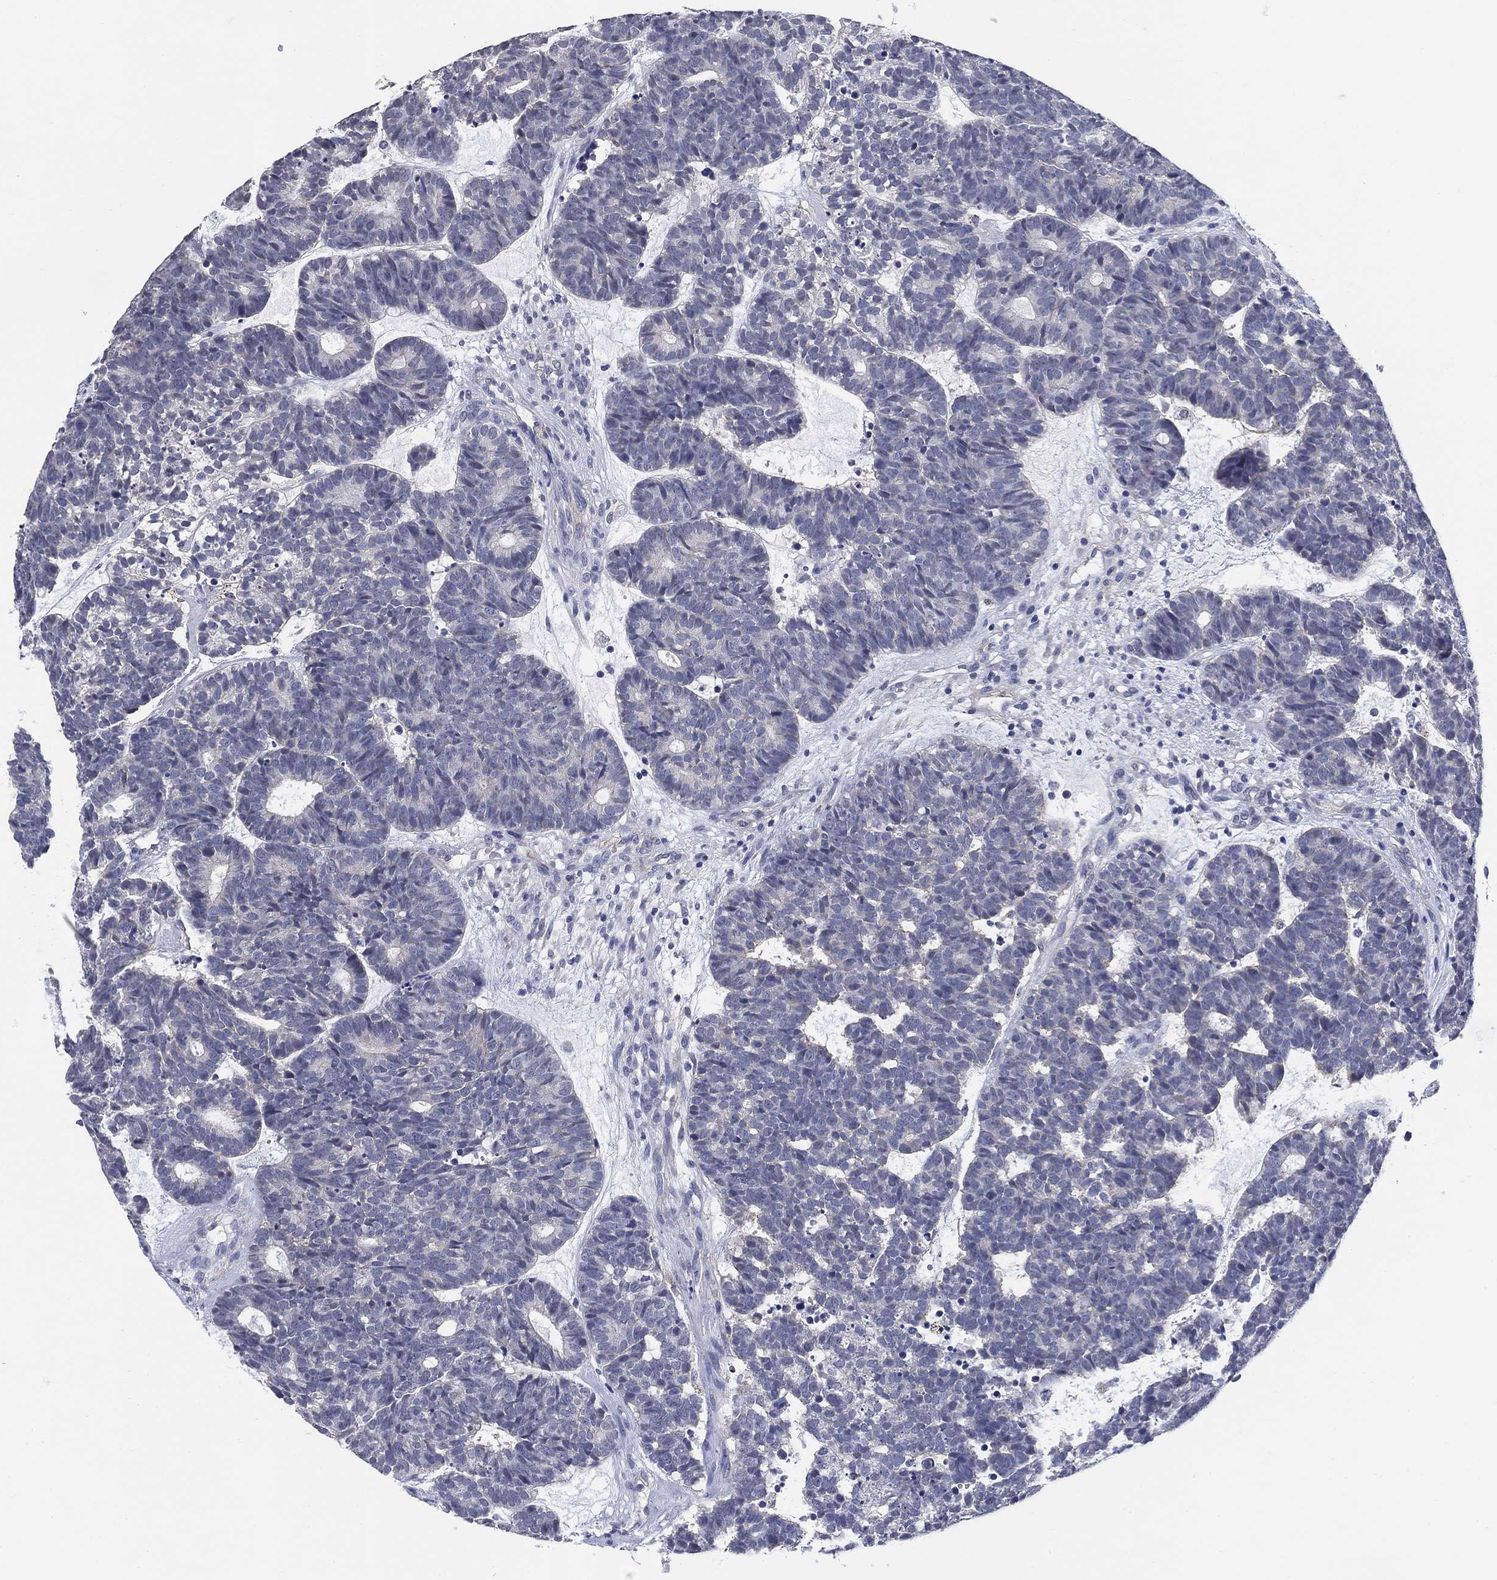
{"staining": {"intensity": "negative", "quantity": "none", "location": "none"}, "tissue": "head and neck cancer", "cell_type": "Tumor cells", "image_type": "cancer", "snomed": [{"axis": "morphology", "description": "Adenocarcinoma, NOS"}, {"axis": "topography", "description": "Head-Neck"}], "caption": "Immunohistochemistry of human head and neck adenocarcinoma exhibits no staining in tumor cells.", "gene": "OTUB2", "patient": {"sex": "female", "age": 81}}